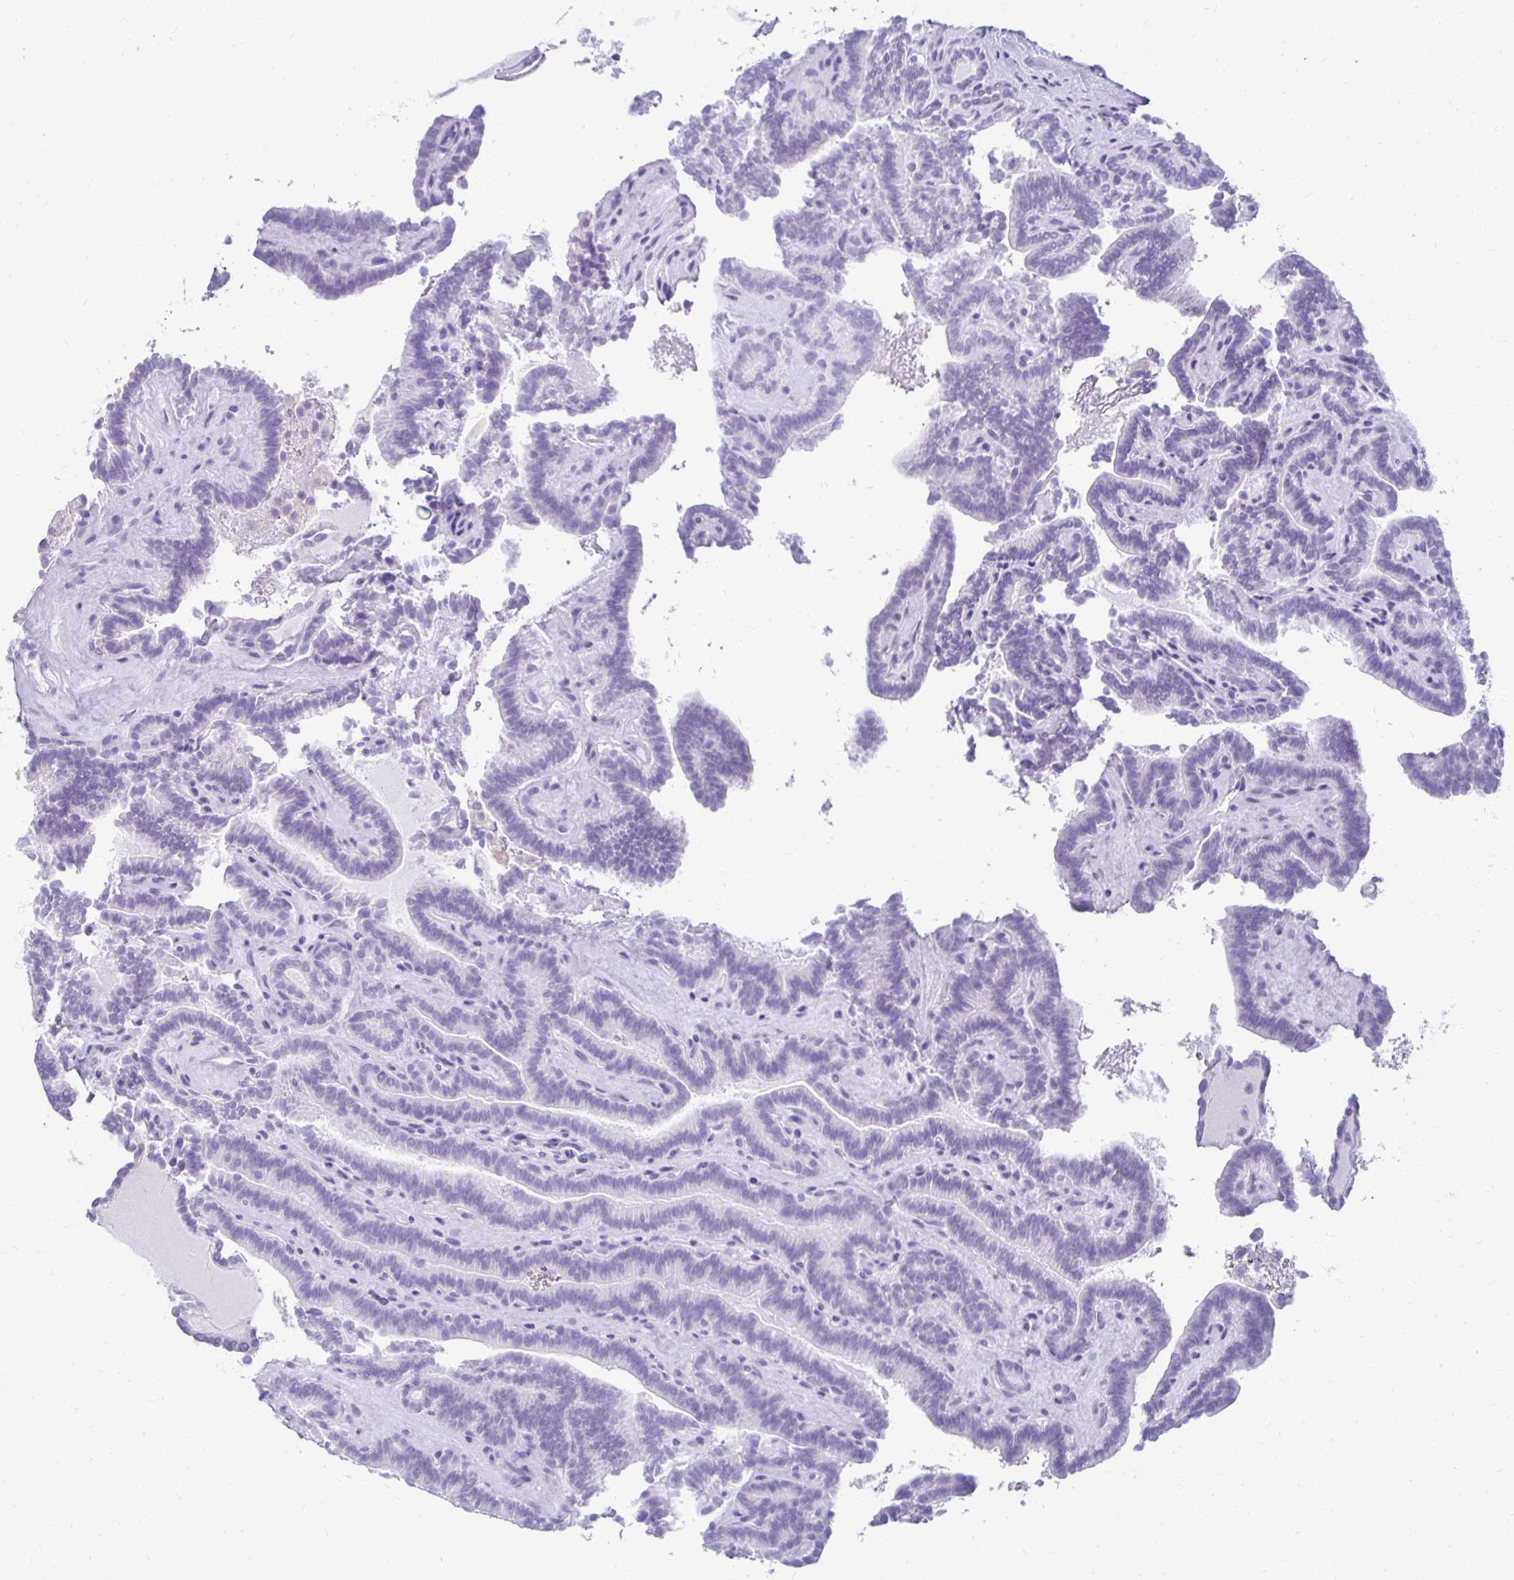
{"staining": {"intensity": "negative", "quantity": "none", "location": "none"}, "tissue": "thyroid cancer", "cell_type": "Tumor cells", "image_type": "cancer", "snomed": [{"axis": "morphology", "description": "Papillary adenocarcinoma, NOS"}, {"axis": "topography", "description": "Thyroid gland"}], "caption": "There is no significant expression in tumor cells of papillary adenocarcinoma (thyroid). (Brightfield microscopy of DAB immunohistochemistry (IHC) at high magnification).", "gene": "CST6", "patient": {"sex": "female", "age": 21}}